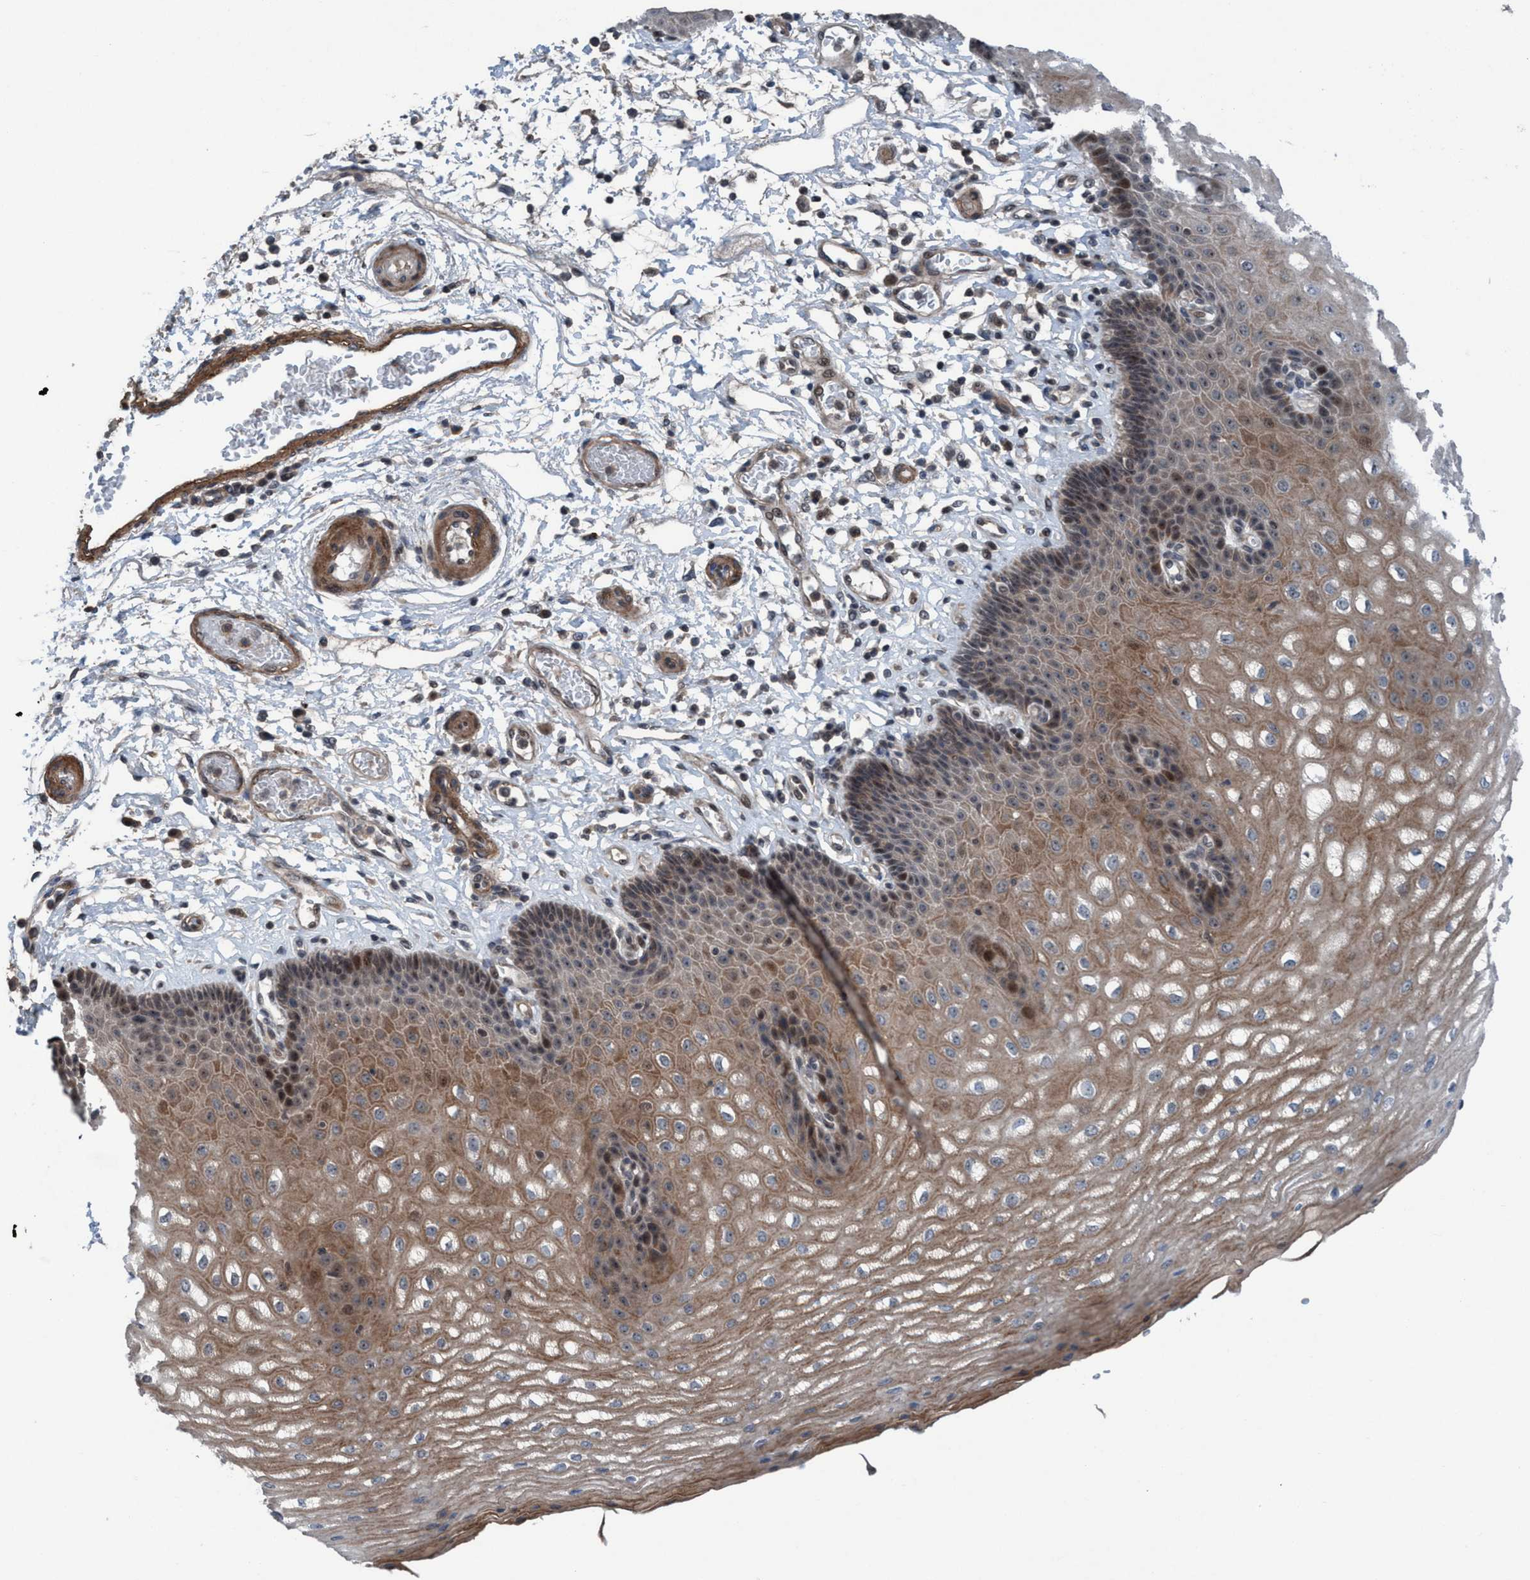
{"staining": {"intensity": "moderate", "quantity": "25%-75%", "location": "cytoplasmic/membranous,nuclear"}, "tissue": "esophagus", "cell_type": "Squamous epithelial cells", "image_type": "normal", "snomed": [{"axis": "morphology", "description": "Normal tissue, NOS"}, {"axis": "topography", "description": "Esophagus"}], "caption": "The micrograph displays immunohistochemical staining of benign esophagus. There is moderate cytoplasmic/membranous,nuclear staining is present in approximately 25%-75% of squamous epithelial cells. Using DAB (3,3'-diaminobenzidine) (brown) and hematoxylin (blue) stains, captured at high magnification using brightfield microscopy.", "gene": "NISCH", "patient": {"sex": "male", "age": 54}}